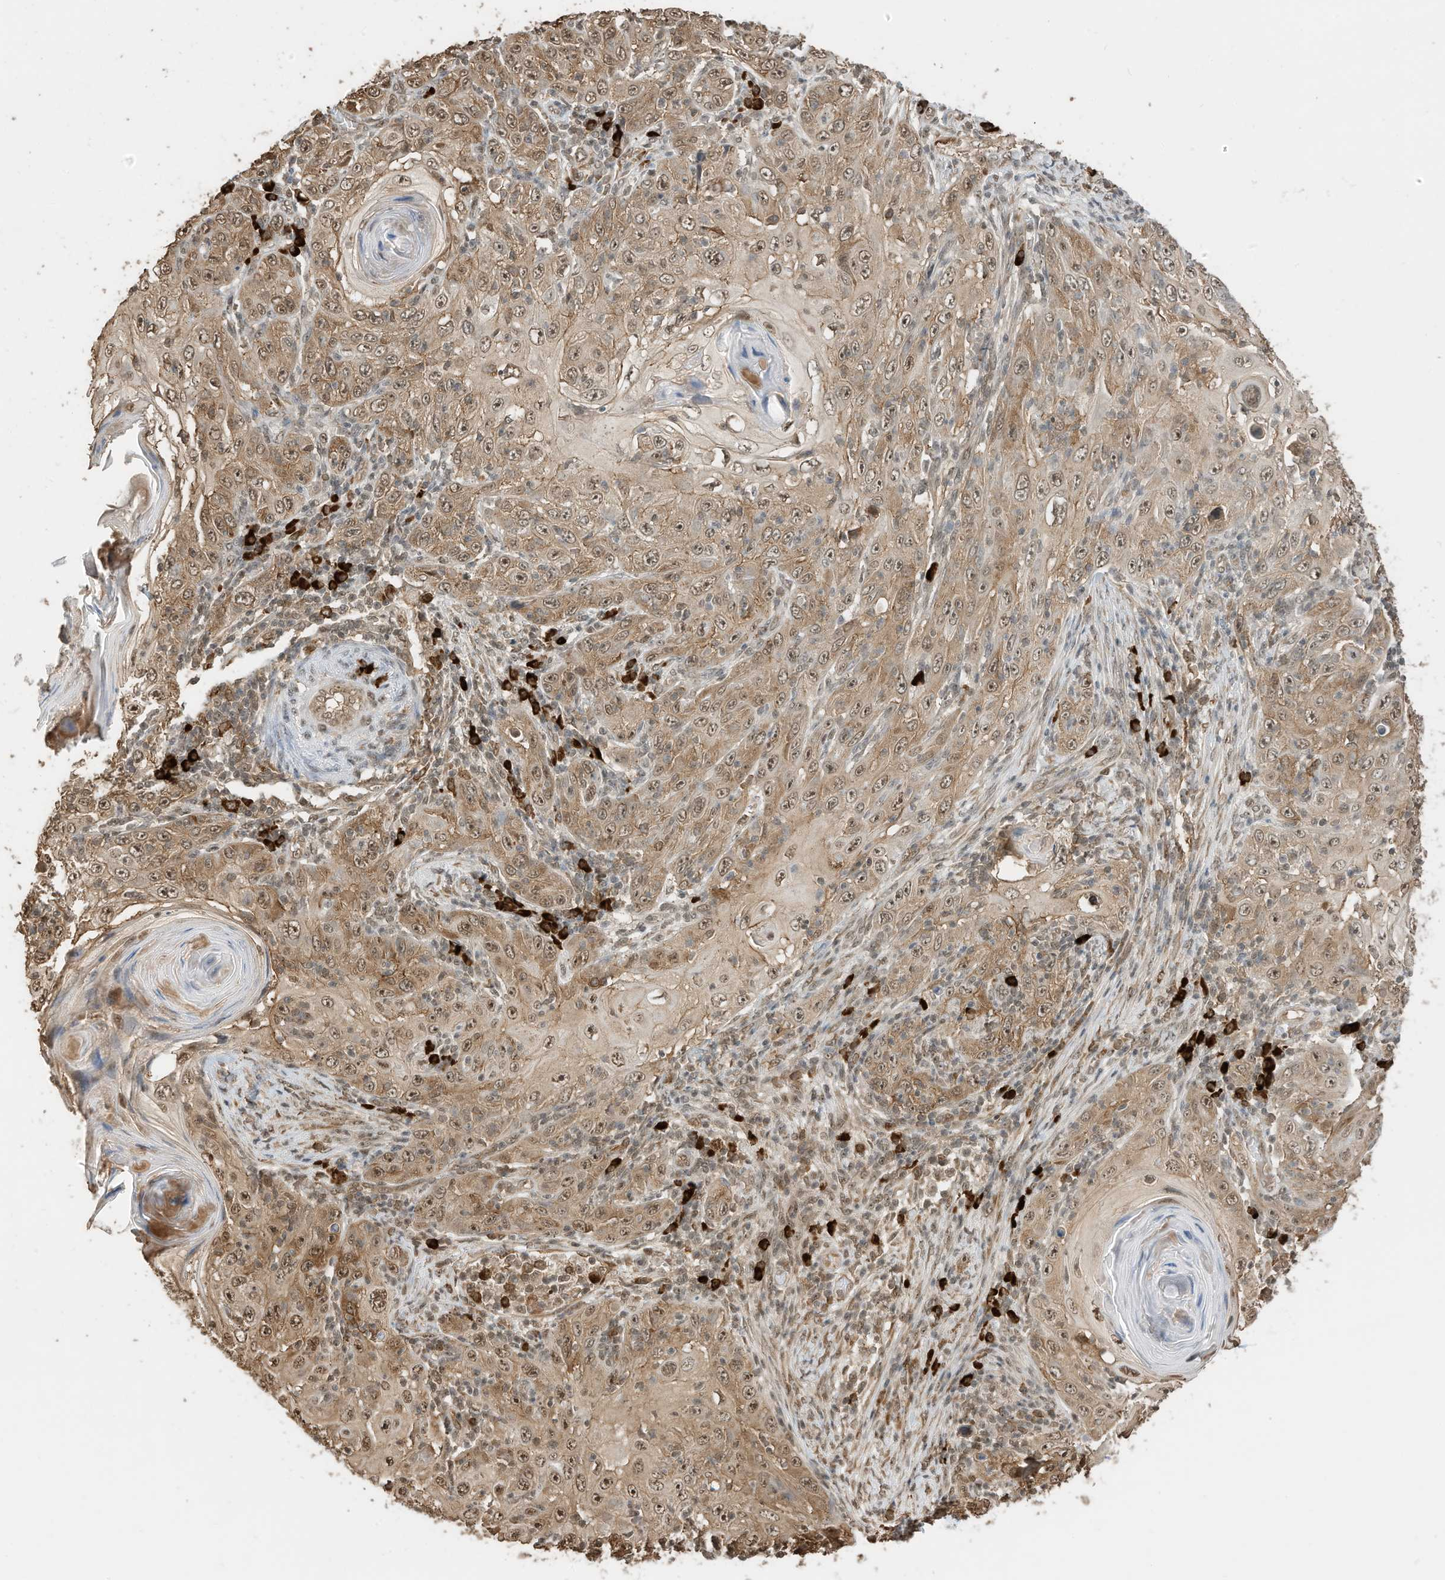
{"staining": {"intensity": "moderate", "quantity": ">75%", "location": "cytoplasmic/membranous,nuclear"}, "tissue": "skin cancer", "cell_type": "Tumor cells", "image_type": "cancer", "snomed": [{"axis": "morphology", "description": "Squamous cell carcinoma, NOS"}, {"axis": "topography", "description": "Skin"}], "caption": "There is medium levels of moderate cytoplasmic/membranous and nuclear expression in tumor cells of squamous cell carcinoma (skin), as demonstrated by immunohistochemical staining (brown color).", "gene": "ZNF195", "patient": {"sex": "female", "age": 88}}